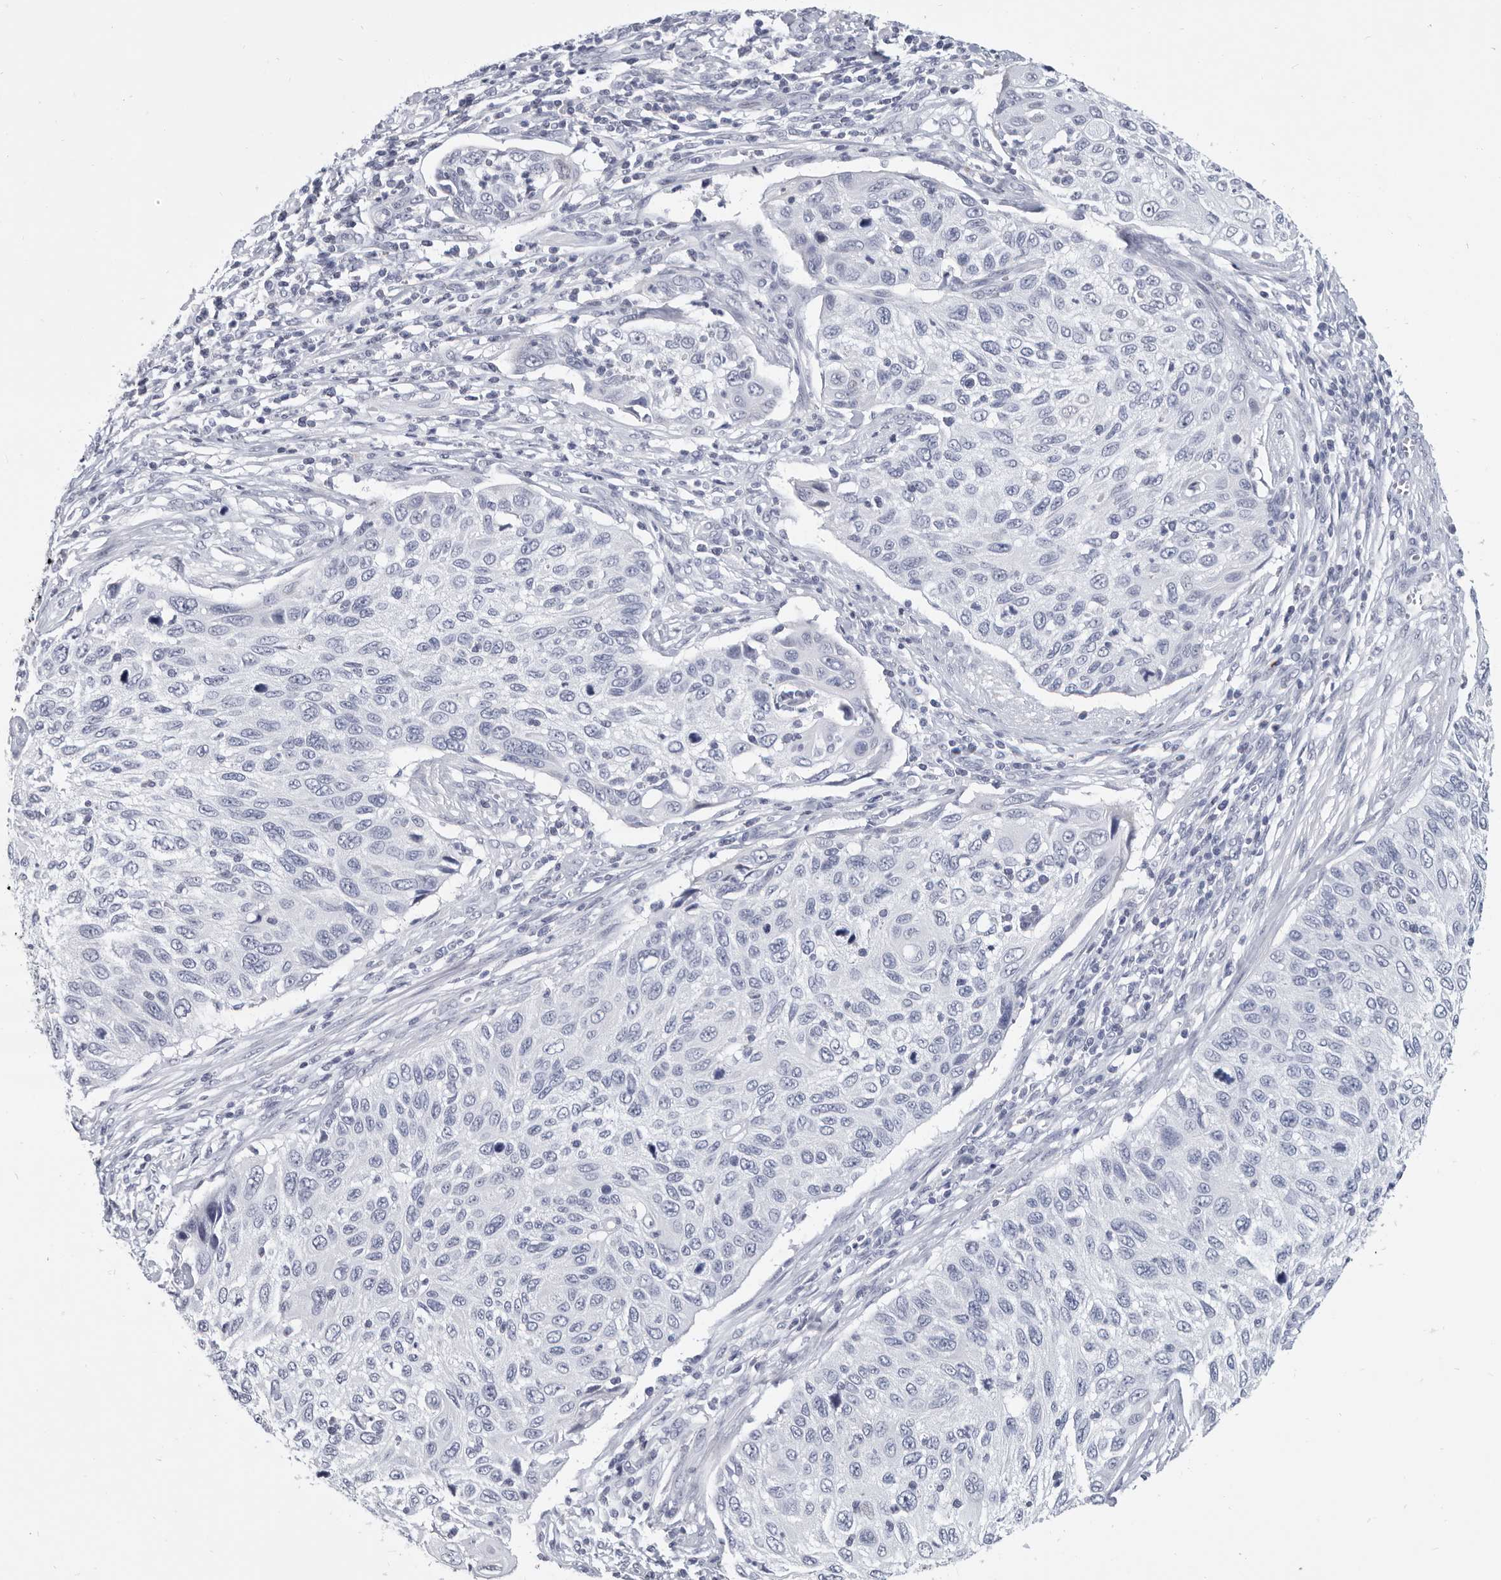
{"staining": {"intensity": "negative", "quantity": "none", "location": "none"}, "tissue": "cervical cancer", "cell_type": "Tumor cells", "image_type": "cancer", "snomed": [{"axis": "morphology", "description": "Squamous cell carcinoma, NOS"}, {"axis": "topography", "description": "Cervix"}], "caption": "Immunohistochemistry (IHC) micrograph of cervical cancer (squamous cell carcinoma) stained for a protein (brown), which displays no positivity in tumor cells.", "gene": "WRAP73", "patient": {"sex": "female", "age": 70}}